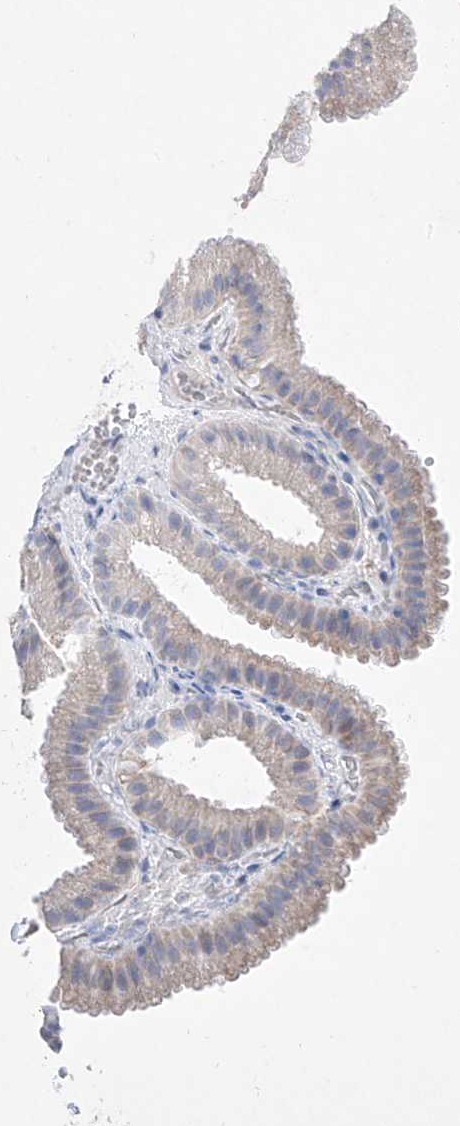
{"staining": {"intensity": "weak", "quantity": "<25%", "location": "cytoplasmic/membranous"}, "tissue": "gallbladder", "cell_type": "Glandular cells", "image_type": "normal", "snomed": [{"axis": "morphology", "description": "Normal tissue, NOS"}, {"axis": "topography", "description": "Gallbladder"}], "caption": "DAB immunohistochemical staining of unremarkable gallbladder reveals no significant positivity in glandular cells.", "gene": "TM7SF2", "patient": {"sex": "female", "age": 30}}